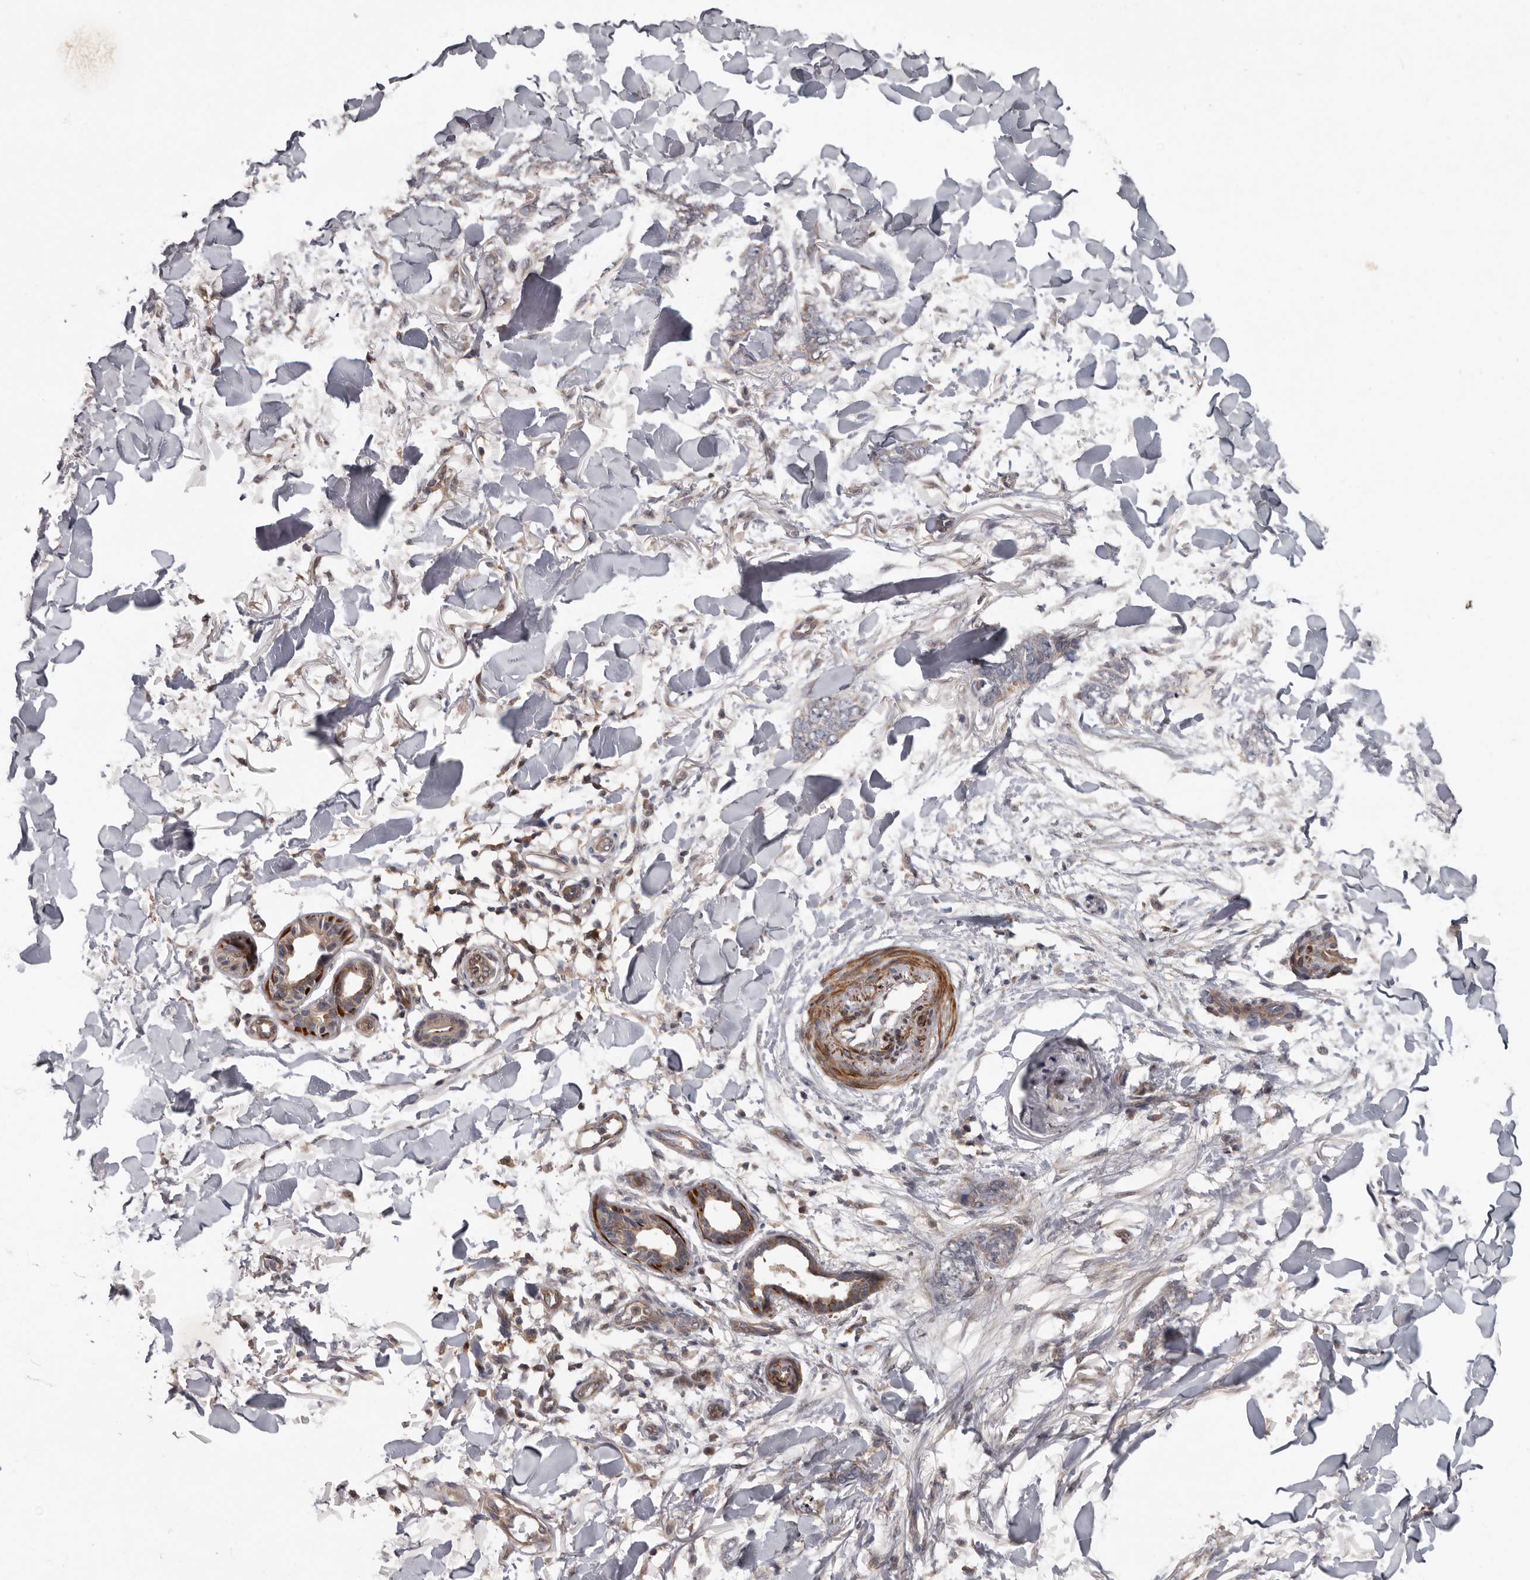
{"staining": {"intensity": "weak", "quantity": "<25%", "location": "cytoplasmic/membranous"}, "tissue": "skin cancer", "cell_type": "Tumor cells", "image_type": "cancer", "snomed": [{"axis": "morphology", "description": "Normal tissue, NOS"}, {"axis": "morphology", "description": "Basal cell carcinoma"}, {"axis": "topography", "description": "Skin"}], "caption": "Image shows no protein positivity in tumor cells of skin cancer tissue. Brightfield microscopy of immunohistochemistry (IHC) stained with DAB (brown) and hematoxylin (blue), captured at high magnification.", "gene": "FGFR4", "patient": {"sex": "male", "age": 77}}